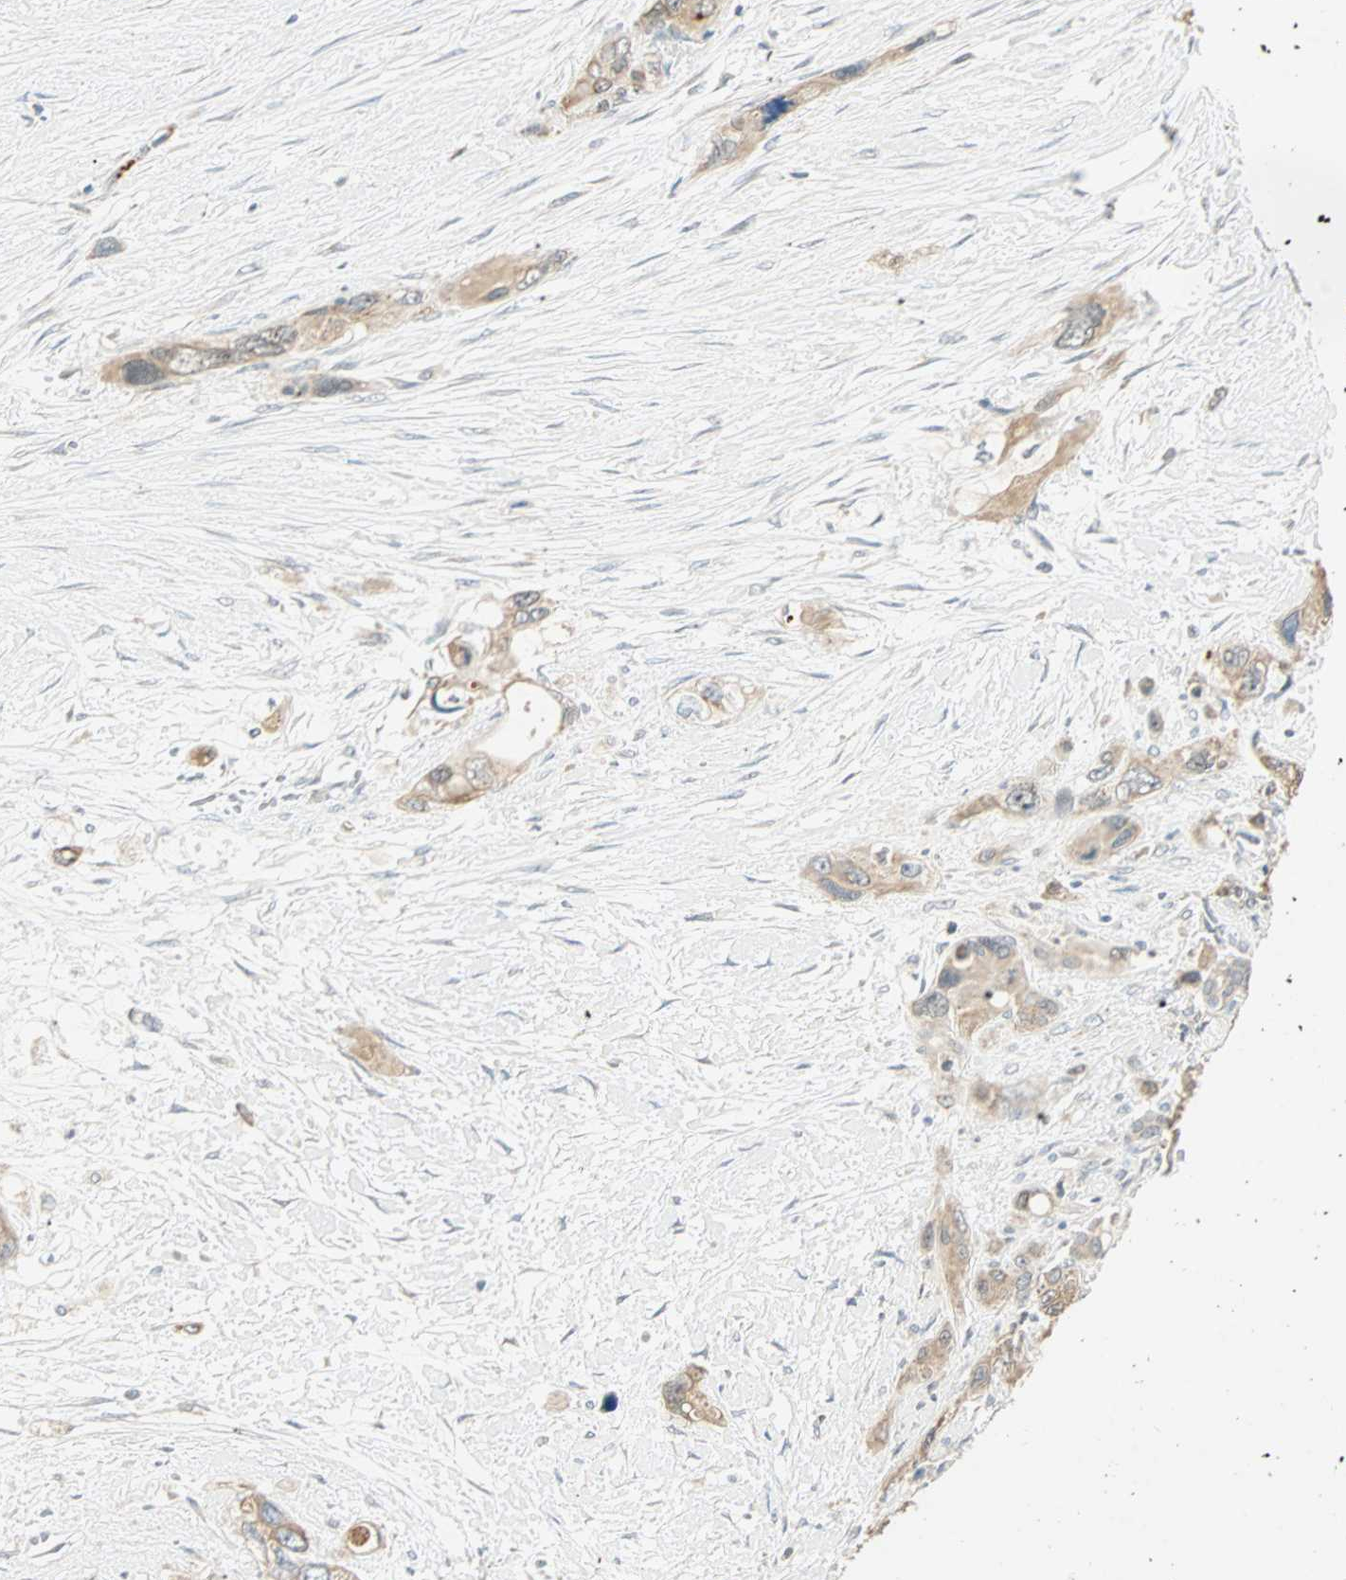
{"staining": {"intensity": "weak", "quantity": ">75%", "location": "cytoplasmic/membranous"}, "tissue": "pancreatic cancer", "cell_type": "Tumor cells", "image_type": "cancer", "snomed": [{"axis": "morphology", "description": "Adenocarcinoma, NOS"}, {"axis": "topography", "description": "Pancreas"}], "caption": "Protein staining by IHC reveals weak cytoplasmic/membranous expression in approximately >75% of tumor cells in pancreatic cancer.", "gene": "RAD18", "patient": {"sex": "male", "age": 46}}